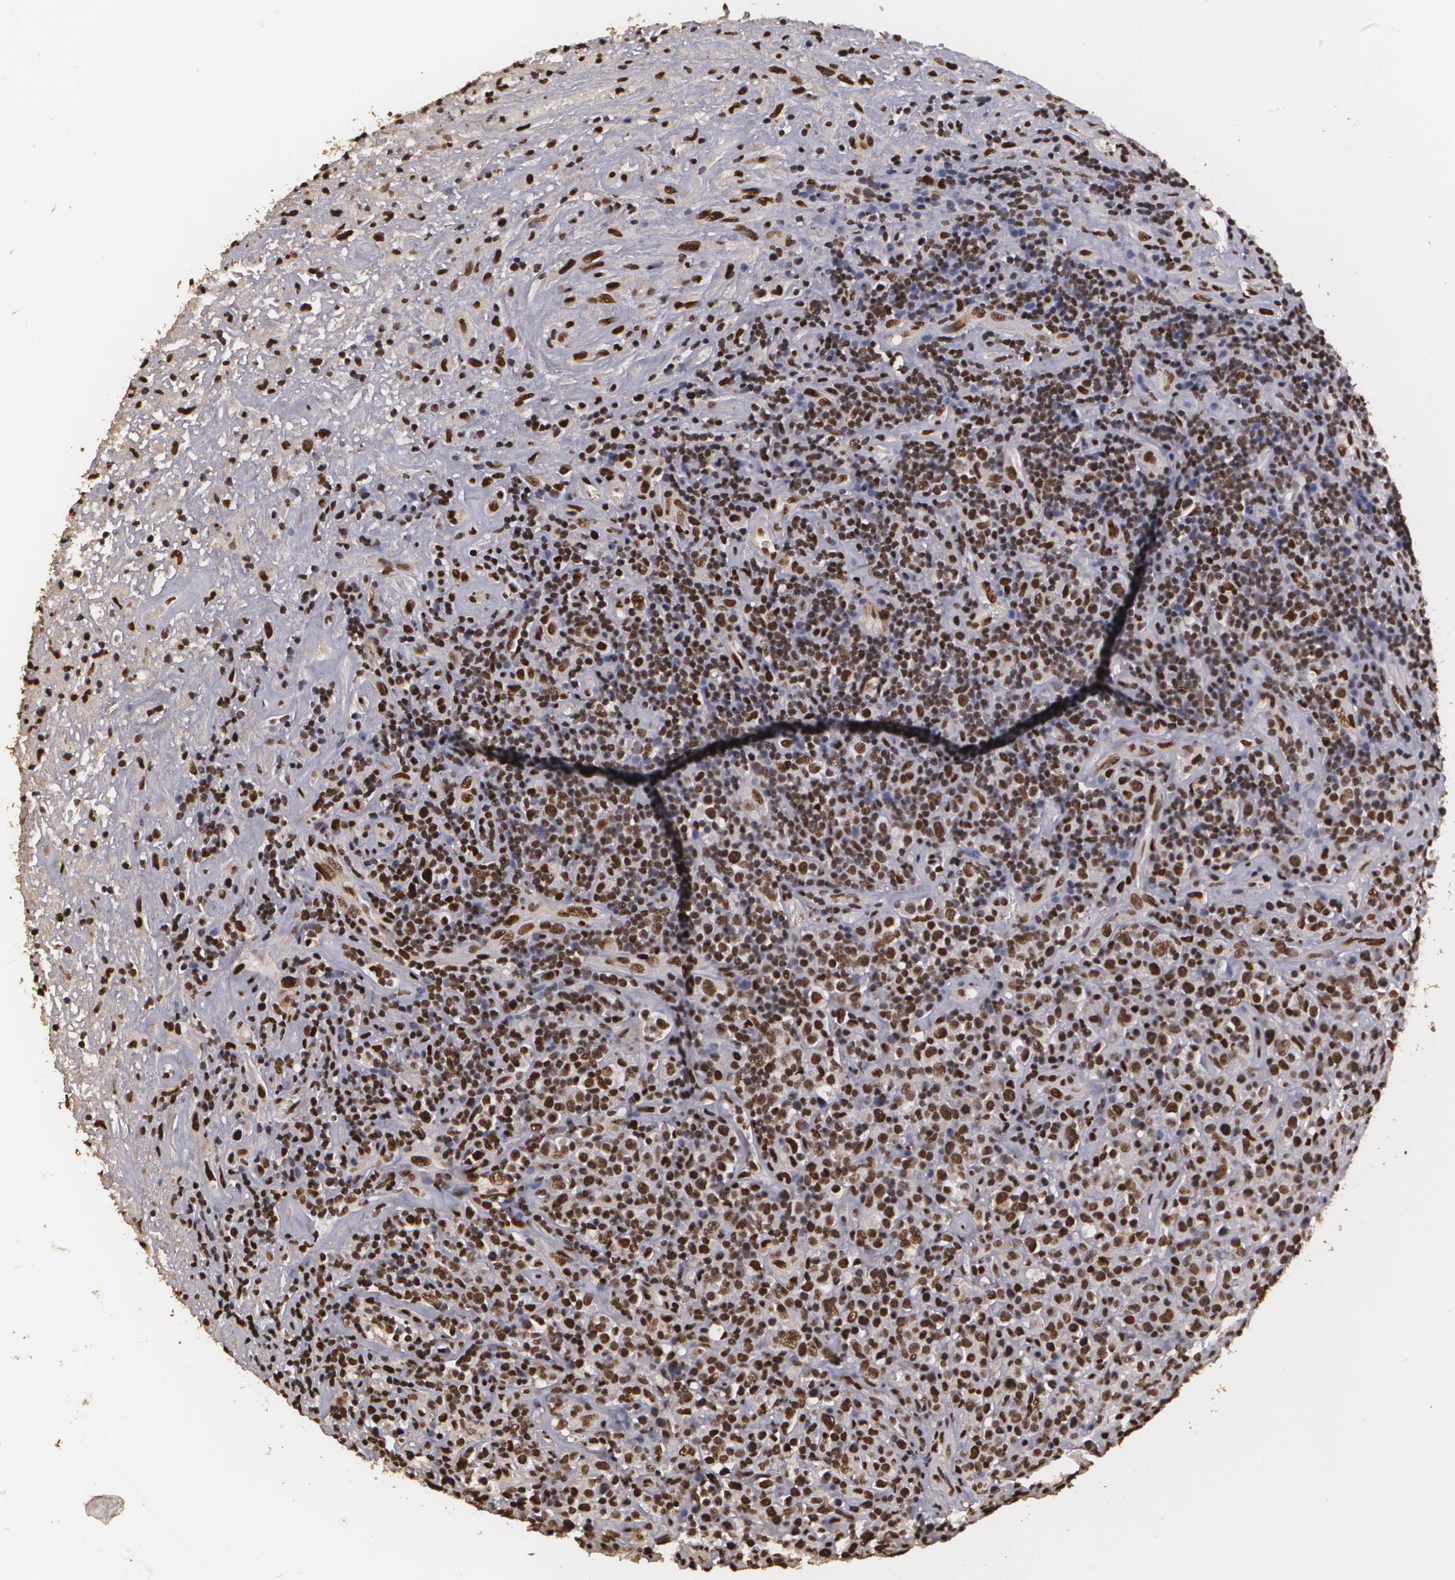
{"staining": {"intensity": "strong", "quantity": ">75%", "location": "cytoplasmic/membranous,nuclear"}, "tissue": "lymphoma", "cell_type": "Tumor cells", "image_type": "cancer", "snomed": [{"axis": "morphology", "description": "Hodgkin's disease, NOS"}, {"axis": "topography", "description": "Lymph node"}], "caption": "A high-resolution micrograph shows immunohistochemistry staining of lymphoma, which reveals strong cytoplasmic/membranous and nuclear expression in approximately >75% of tumor cells.", "gene": "RCOR1", "patient": {"sex": "male", "age": 46}}